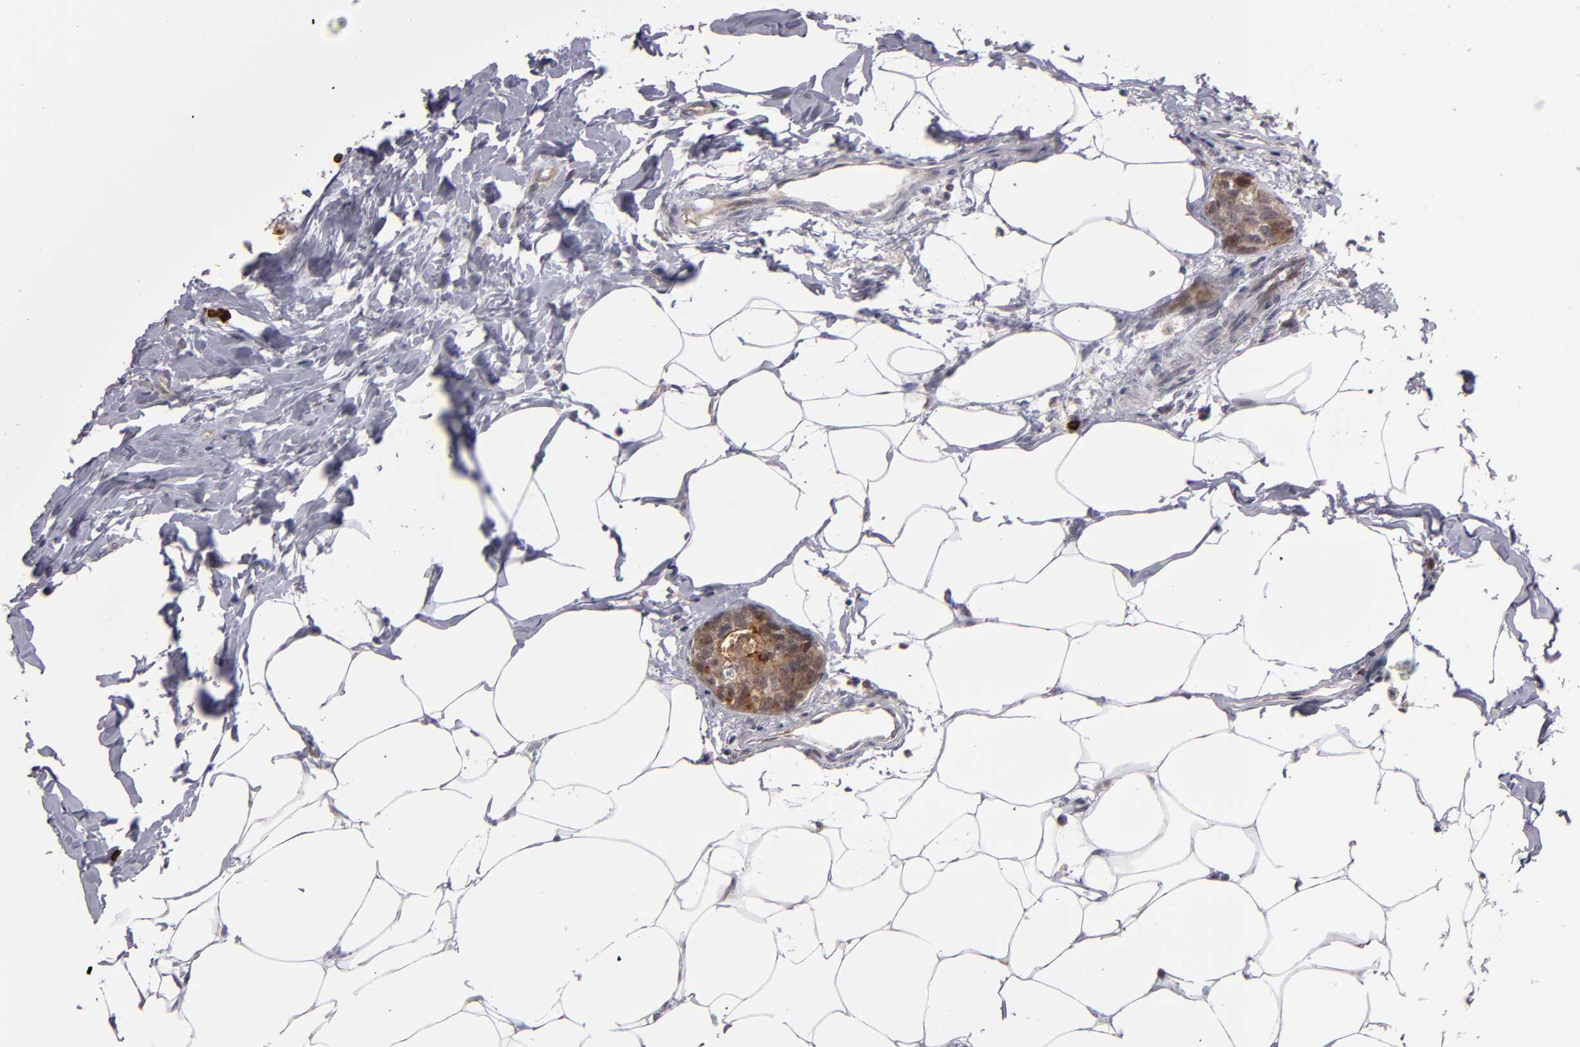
{"staining": {"intensity": "negative", "quantity": "none", "location": "none"}, "tissue": "breast cancer", "cell_type": "Tumor cells", "image_type": "cancer", "snomed": [{"axis": "morphology", "description": "Normal tissue, NOS"}, {"axis": "morphology", "description": "Duct carcinoma"}, {"axis": "topography", "description": "Breast"}], "caption": "This is an IHC micrograph of breast invasive ductal carcinoma. There is no expression in tumor cells.", "gene": "STX3", "patient": {"sex": "female", "age": 50}}